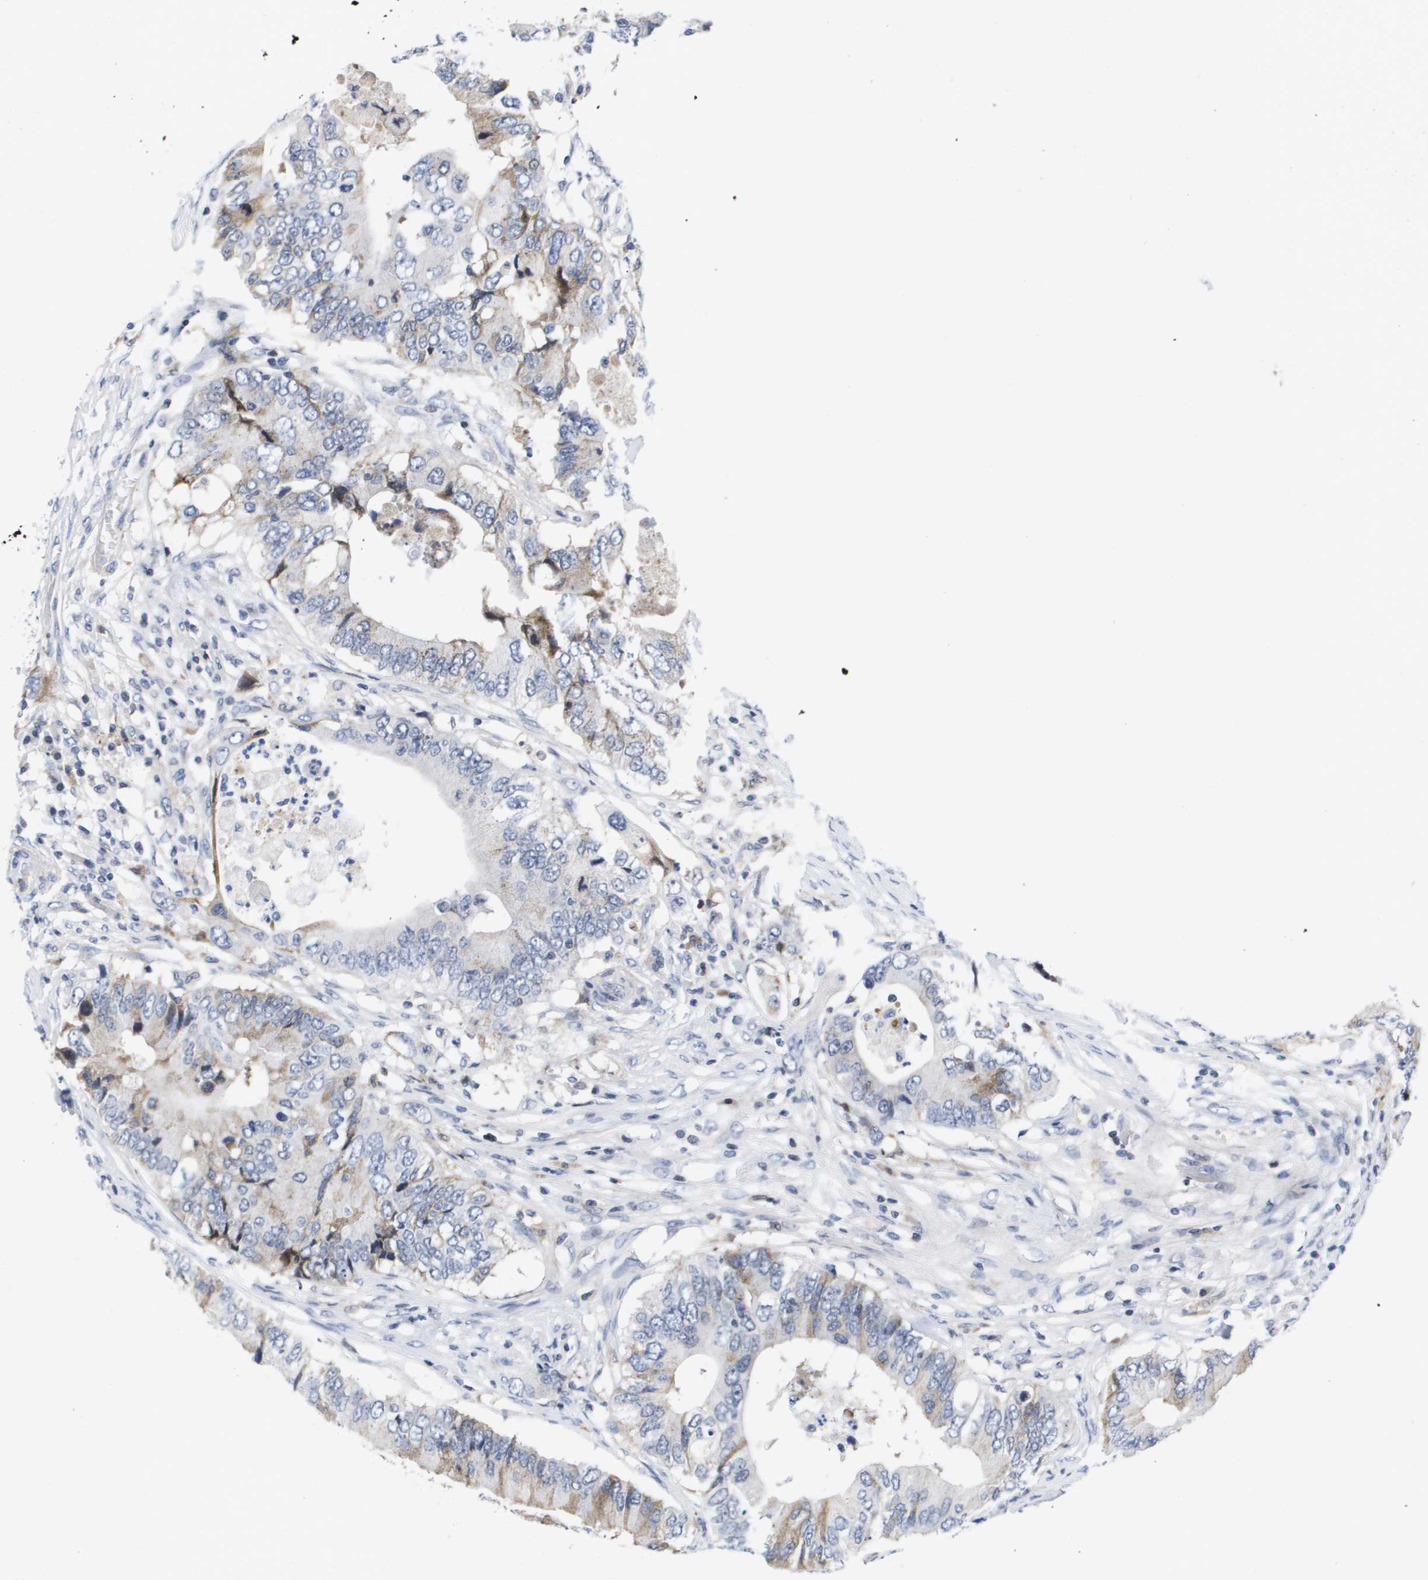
{"staining": {"intensity": "moderate", "quantity": "<25%", "location": "cytoplasmic/membranous"}, "tissue": "colorectal cancer", "cell_type": "Tumor cells", "image_type": "cancer", "snomed": [{"axis": "morphology", "description": "Adenocarcinoma, NOS"}, {"axis": "topography", "description": "Colon"}], "caption": "Immunohistochemistry staining of colorectal cancer (adenocarcinoma), which displays low levels of moderate cytoplasmic/membranous staining in about <25% of tumor cells indicating moderate cytoplasmic/membranous protein positivity. The staining was performed using DAB (brown) for protein detection and nuclei were counterstained in hematoxylin (blue).", "gene": "SERPINC1", "patient": {"sex": "male", "age": 71}}